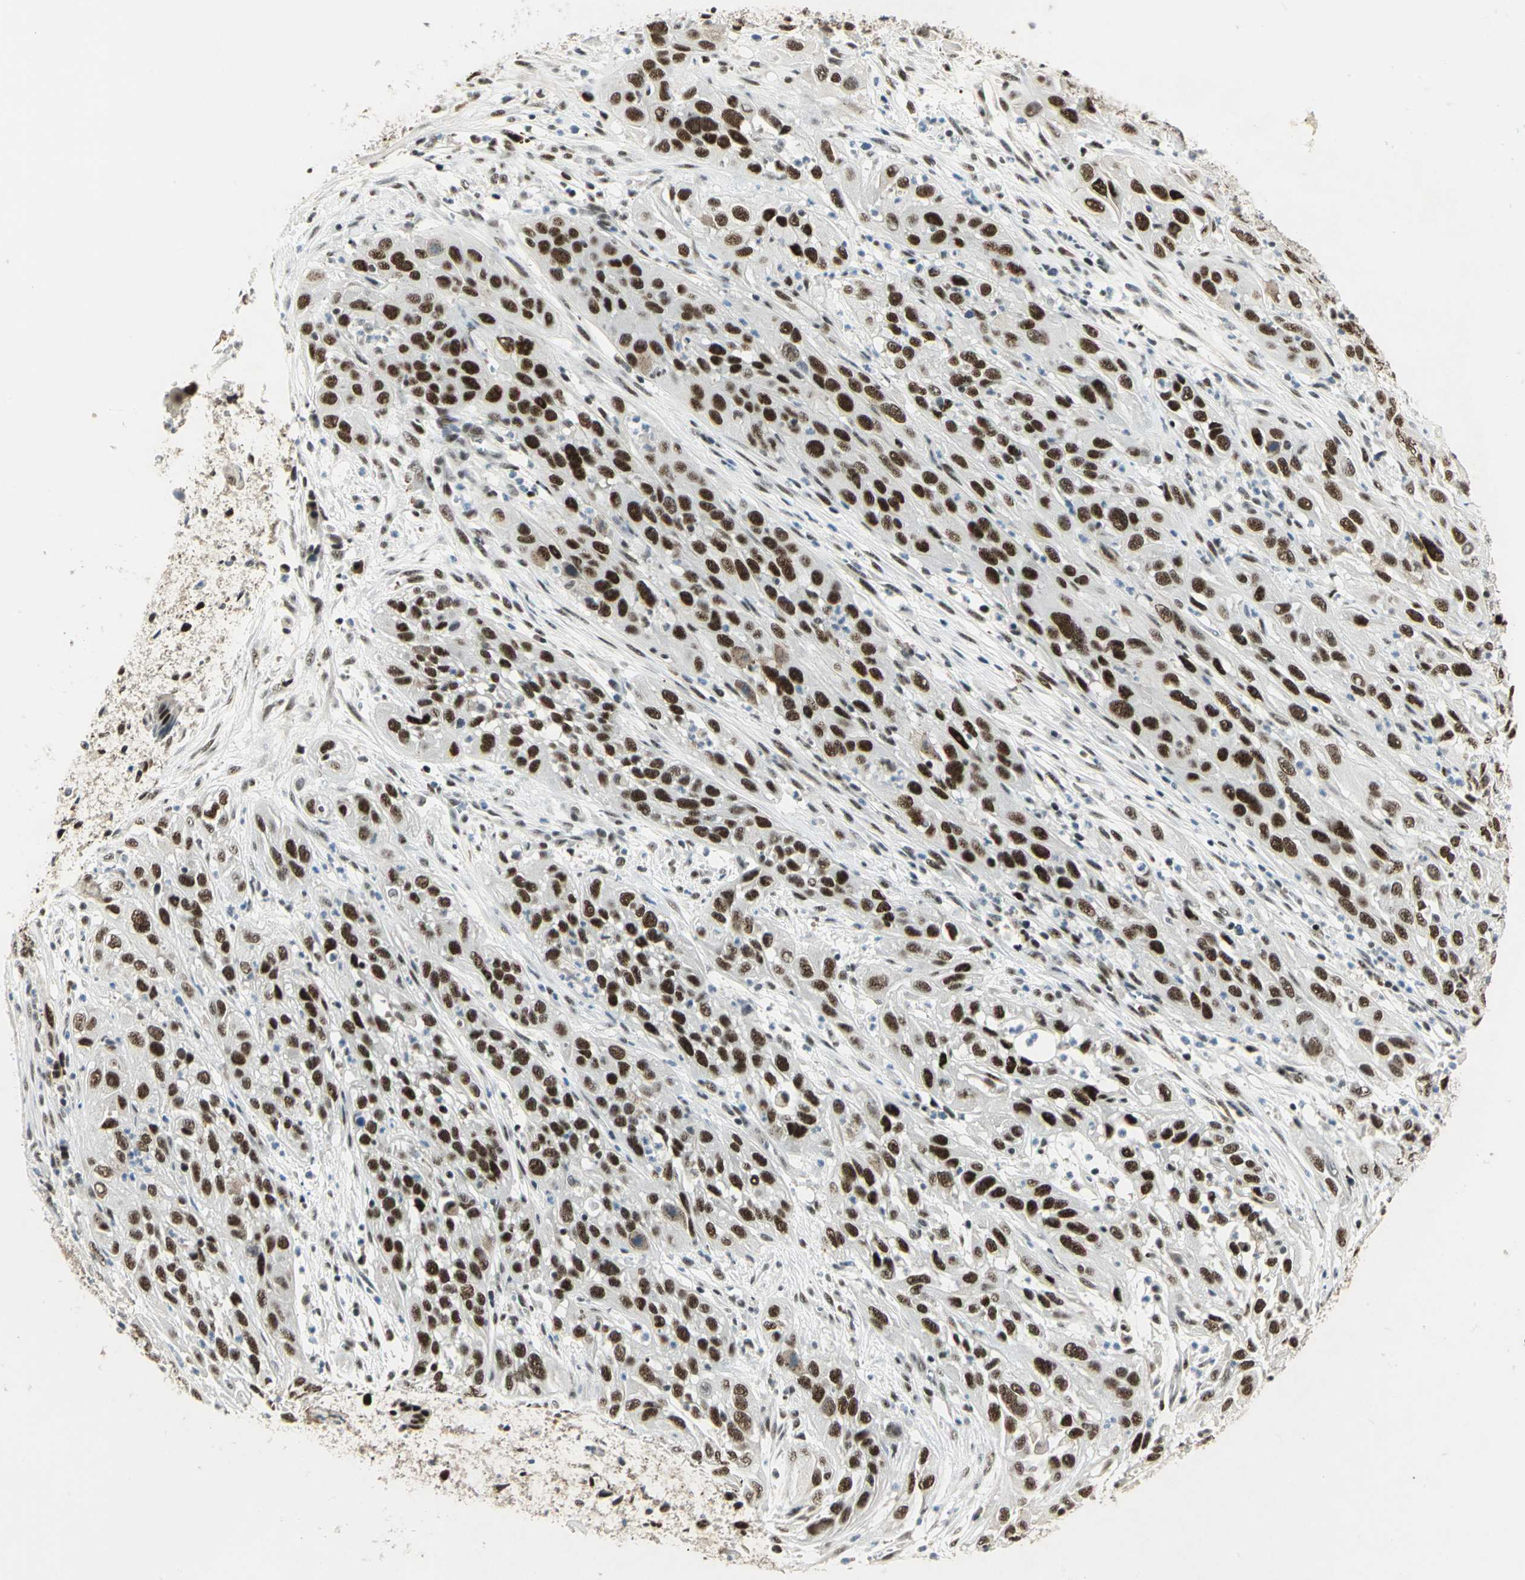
{"staining": {"intensity": "strong", "quantity": ">75%", "location": "nuclear"}, "tissue": "cervical cancer", "cell_type": "Tumor cells", "image_type": "cancer", "snomed": [{"axis": "morphology", "description": "Squamous cell carcinoma, NOS"}, {"axis": "topography", "description": "Cervix"}], "caption": "This histopathology image exhibits immunohistochemistry (IHC) staining of human cervical cancer (squamous cell carcinoma), with high strong nuclear staining in about >75% of tumor cells.", "gene": "CCNT1", "patient": {"sex": "female", "age": 32}}